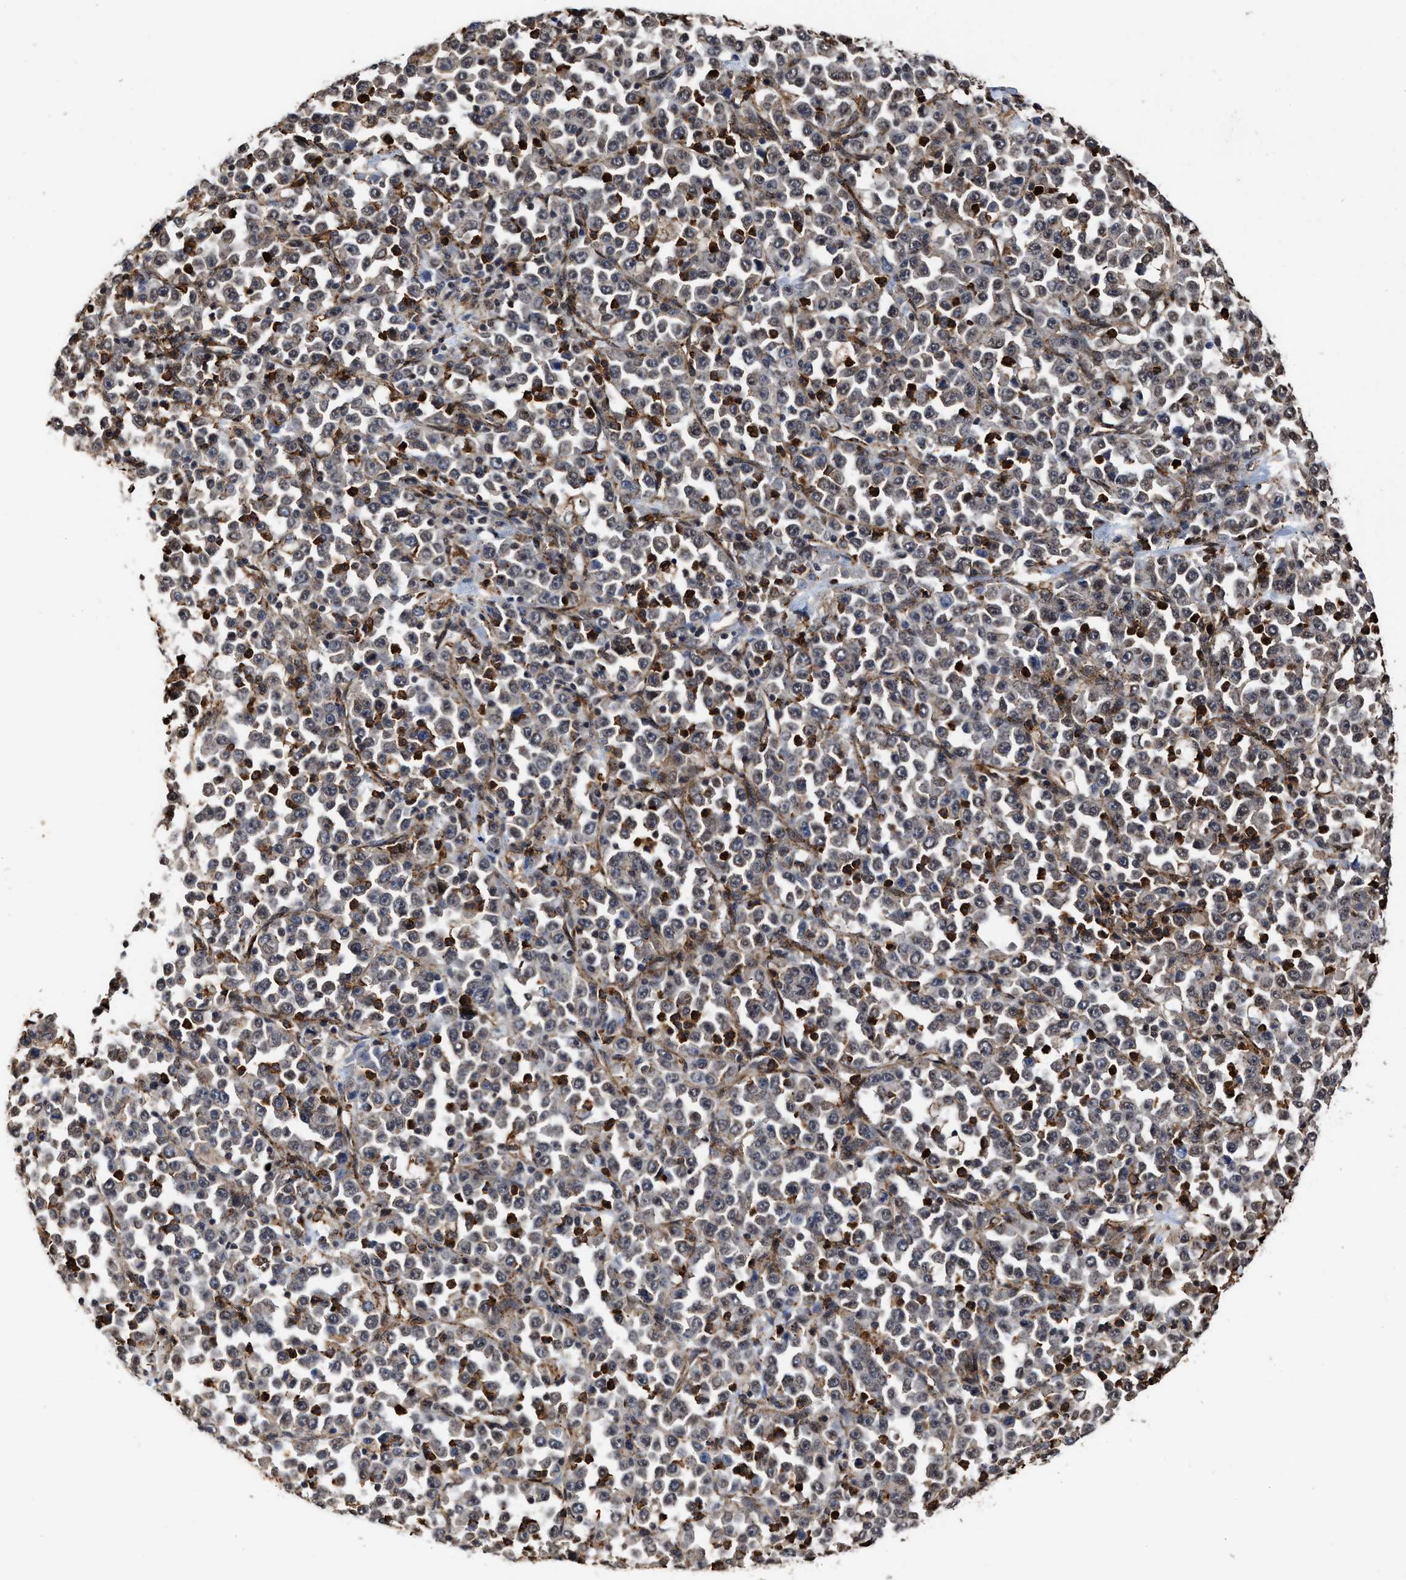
{"staining": {"intensity": "weak", "quantity": "25%-75%", "location": "cytoplasmic/membranous,nuclear"}, "tissue": "stomach cancer", "cell_type": "Tumor cells", "image_type": "cancer", "snomed": [{"axis": "morphology", "description": "Normal tissue, NOS"}, {"axis": "morphology", "description": "Adenocarcinoma, NOS"}, {"axis": "topography", "description": "Stomach, upper"}, {"axis": "topography", "description": "Stomach"}], "caption": "A brown stain labels weak cytoplasmic/membranous and nuclear positivity of a protein in human adenocarcinoma (stomach) tumor cells.", "gene": "SEPTIN2", "patient": {"sex": "male", "age": 59}}